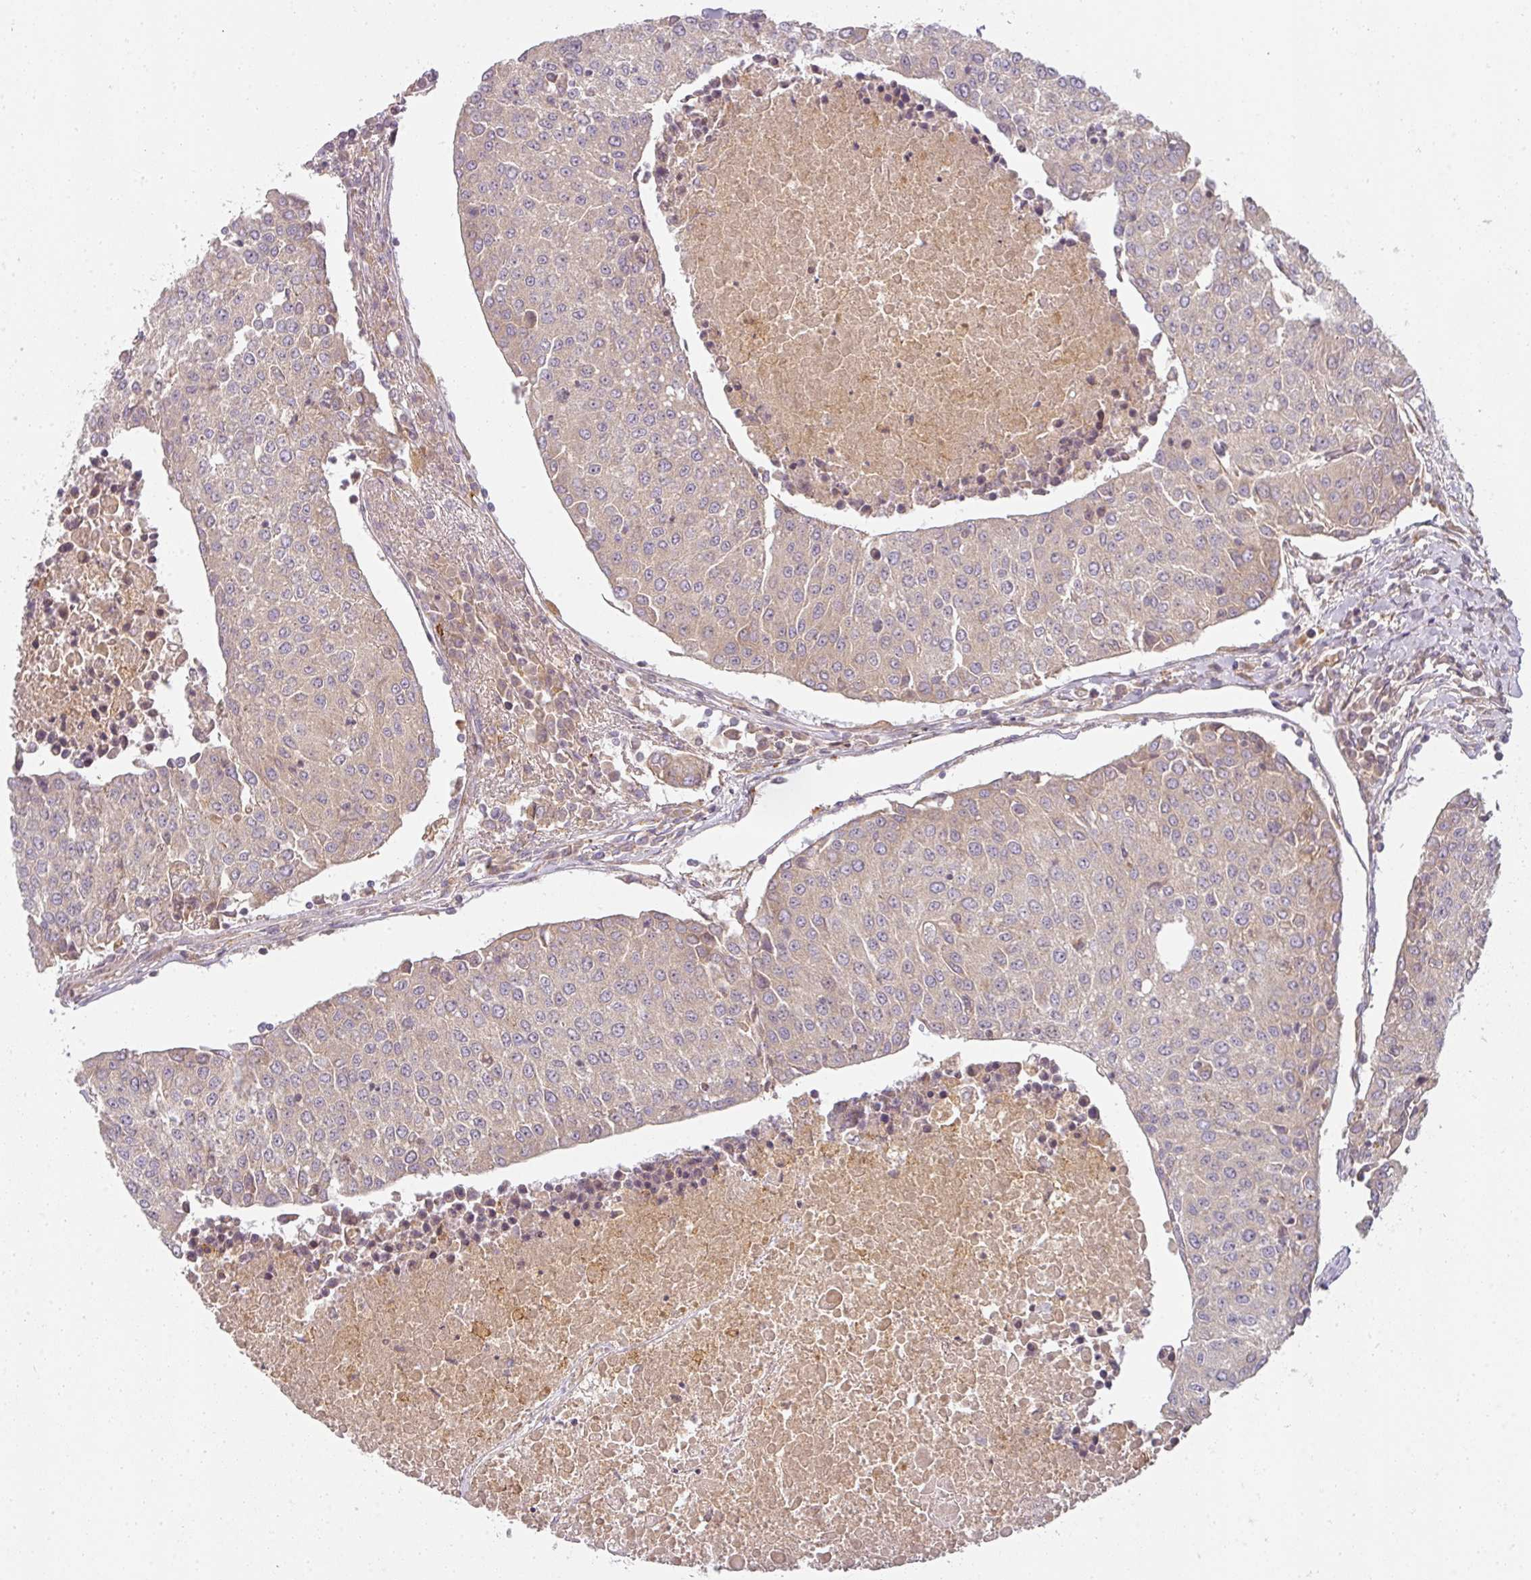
{"staining": {"intensity": "weak", "quantity": "<25%", "location": "cytoplasmic/membranous"}, "tissue": "urothelial cancer", "cell_type": "Tumor cells", "image_type": "cancer", "snomed": [{"axis": "morphology", "description": "Urothelial carcinoma, High grade"}, {"axis": "topography", "description": "Urinary bladder"}], "caption": "A histopathology image of human high-grade urothelial carcinoma is negative for staining in tumor cells. (DAB immunohistochemistry (IHC) visualized using brightfield microscopy, high magnification).", "gene": "CNOT1", "patient": {"sex": "female", "age": 85}}